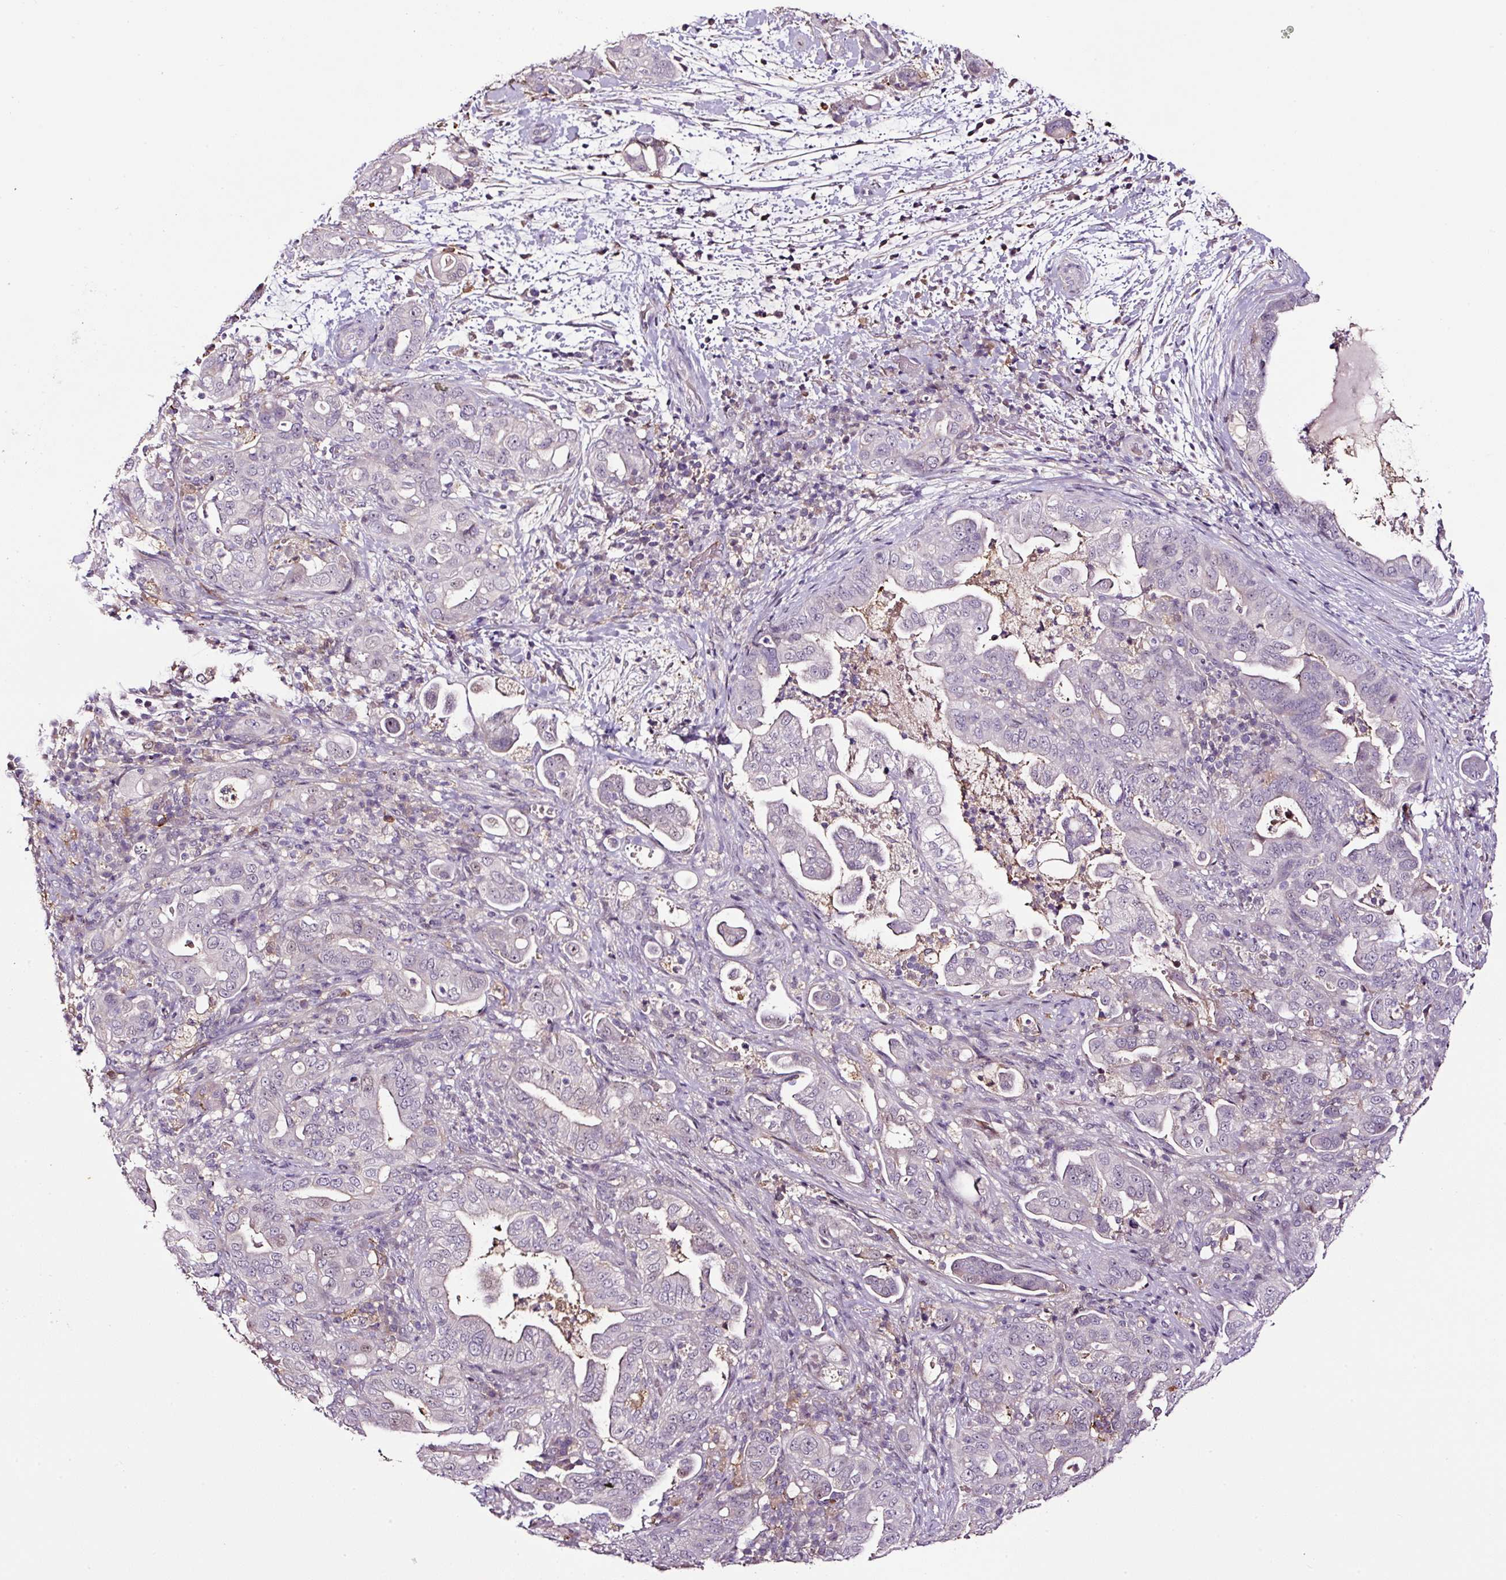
{"staining": {"intensity": "negative", "quantity": "none", "location": "none"}, "tissue": "pancreatic cancer", "cell_type": "Tumor cells", "image_type": "cancer", "snomed": [{"axis": "morphology", "description": "Normal tissue, NOS"}, {"axis": "morphology", "description": "Adenocarcinoma, NOS"}, {"axis": "topography", "description": "Lymph node"}, {"axis": "topography", "description": "Pancreas"}], "caption": "Immunohistochemistry (IHC) micrograph of human adenocarcinoma (pancreatic) stained for a protein (brown), which shows no expression in tumor cells.", "gene": "LRRC24", "patient": {"sex": "female", "age": 67}}